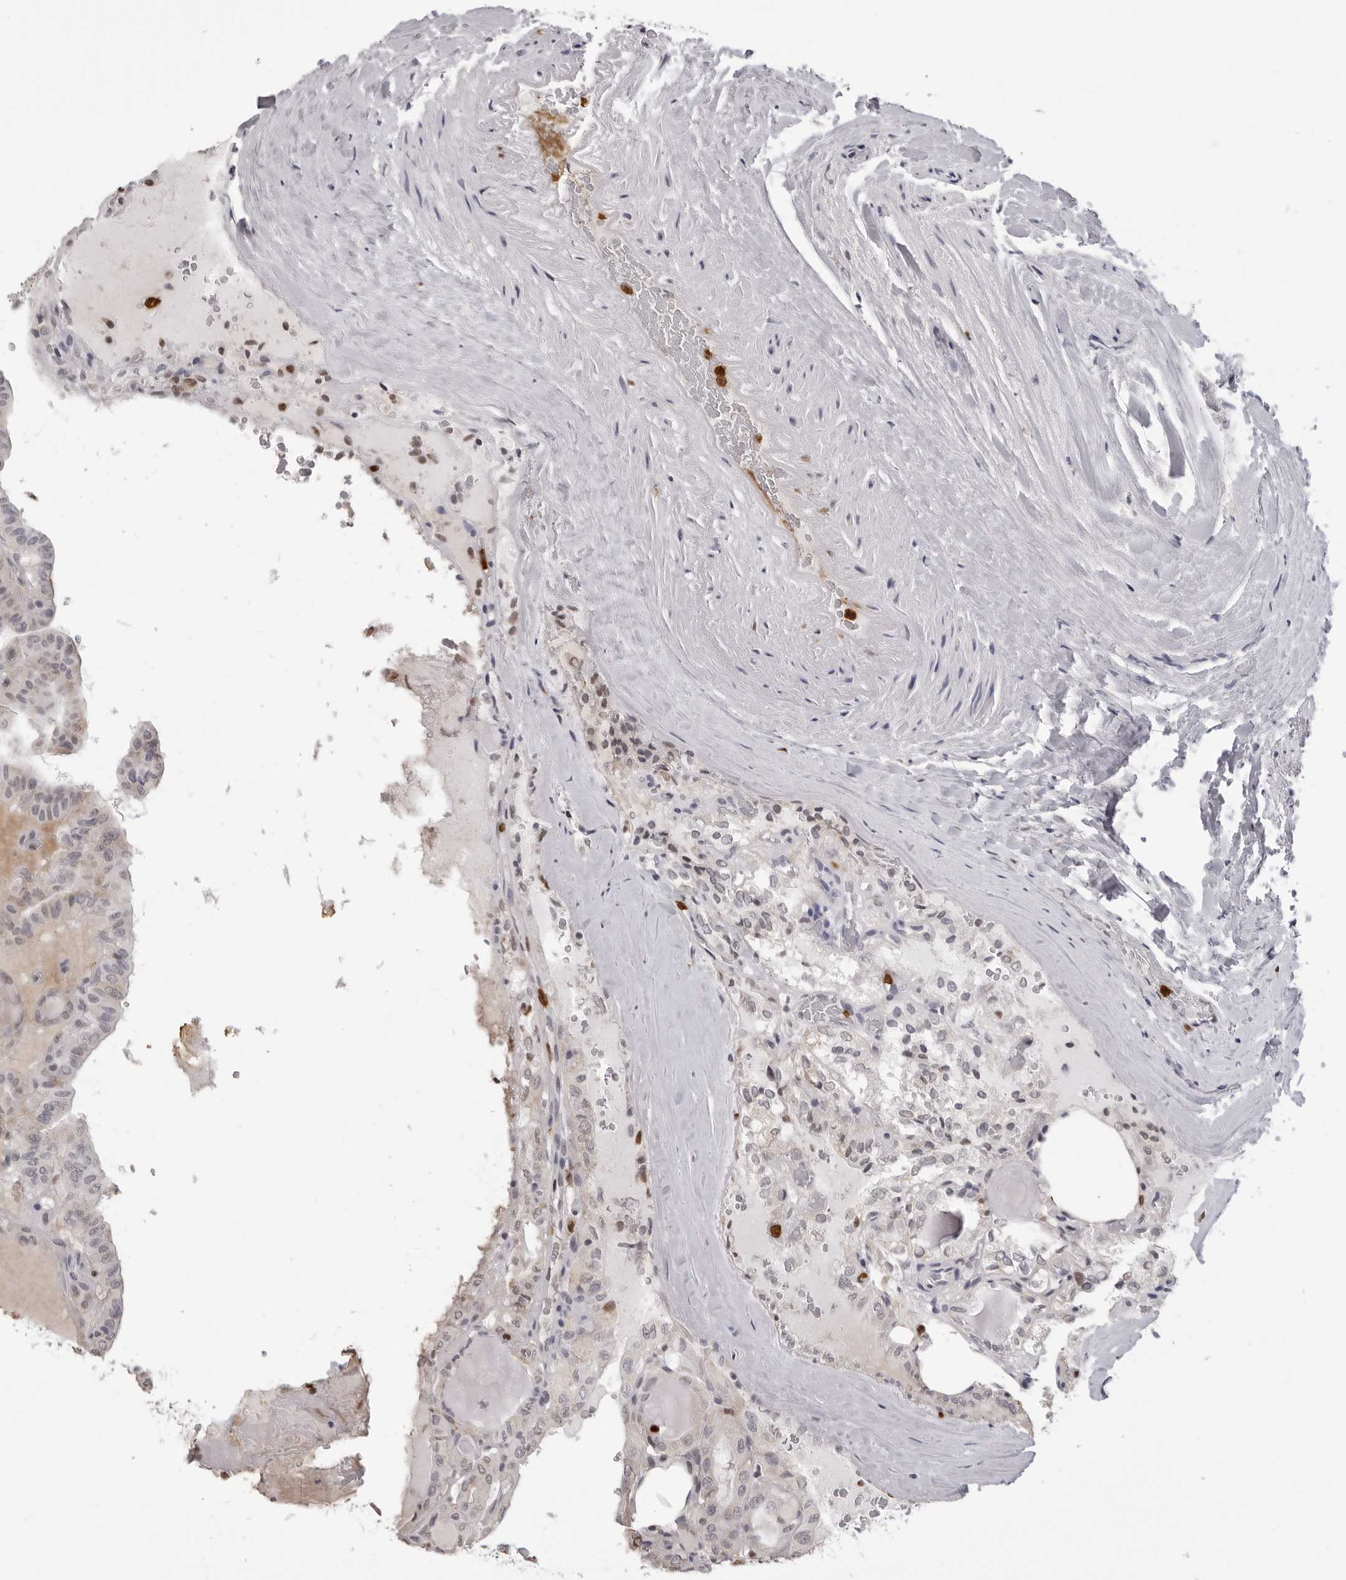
{"staining": {"intensity": "negative", "quantity": "none", "location": "none"}, "tissue": "thyroid cancer", "cell_type": "Tumor cells", "image_type": "cancer", "snomed": [{"axis": "morphology", "description": "Papillary adenocarcinoma, NOS"}, {"axis": "topography", "description": "Thyroid gland"}], "caption": "Thyroid cancer was stained to show a protein in brown. There is no significant expression in tumor cells.", "gene": "IL31", "patient": {"sex": "male", "age": 77}}